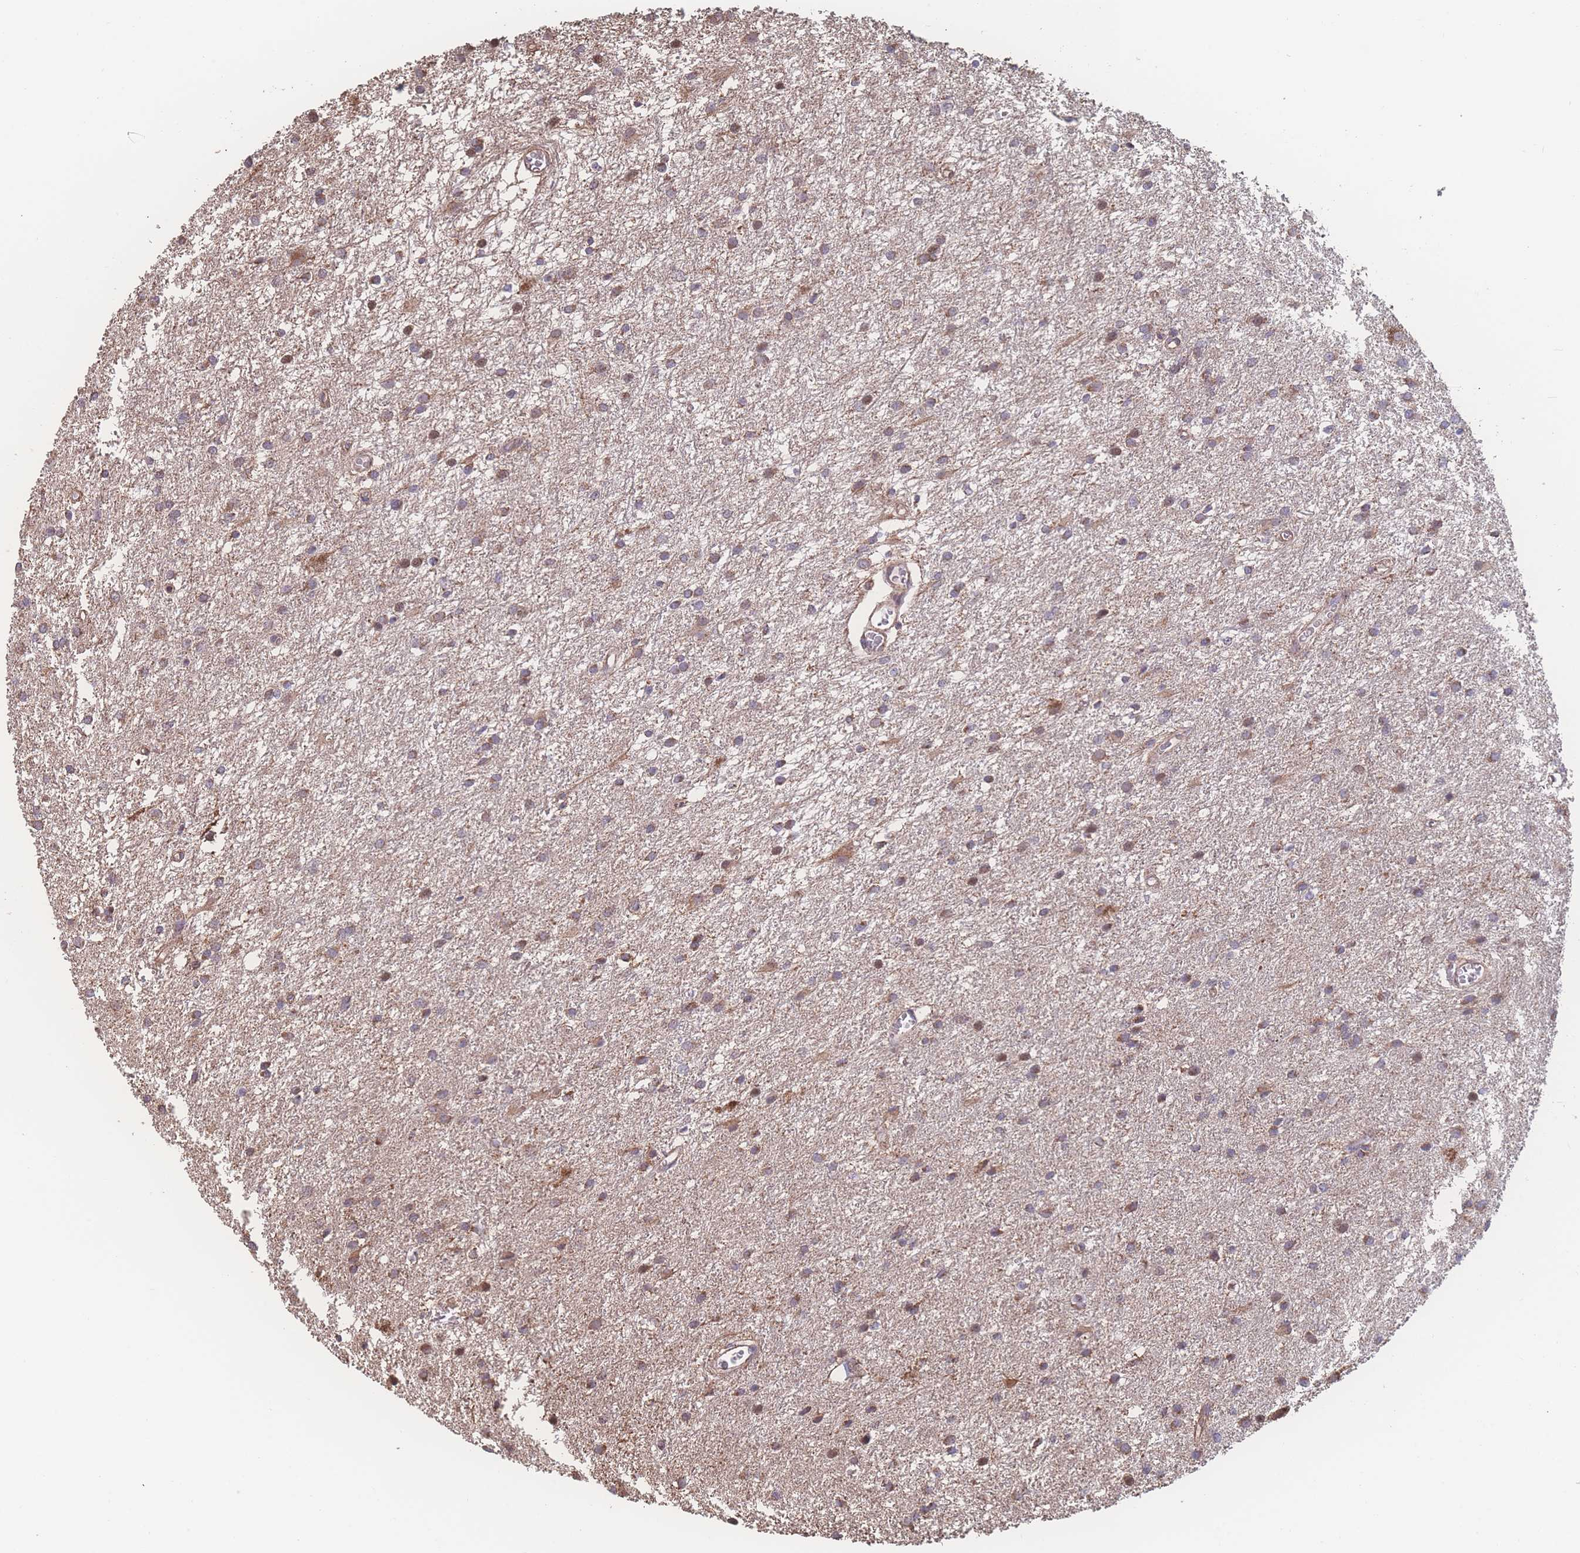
{"staining": {"intensity": "moderate", "quantity": ">75%", "location": "cytoplasmic/membranous"}, "tissue": "glioma", "cell_type": "Tumor cells", "image_type": "cancer", "snomed": [{"axis": "morphology", "description": "Glioma, malignant, High grade"}, {"axis": "topography", "description": "Brain"}], "caption": "Moderate cytoplasmic/membranous expression is appreciated in about >75% of tumor cells in high-grade glioma (malignant). The staining was performed using DAB (3,3'-diaminobenzidine) to visualize the protein expression in brown, while the nuclei were stained in blue with hematoxylin (Magnification: 20x).", "gene": "SGSM3", "patient": {"sex": "female", "age": 50}}